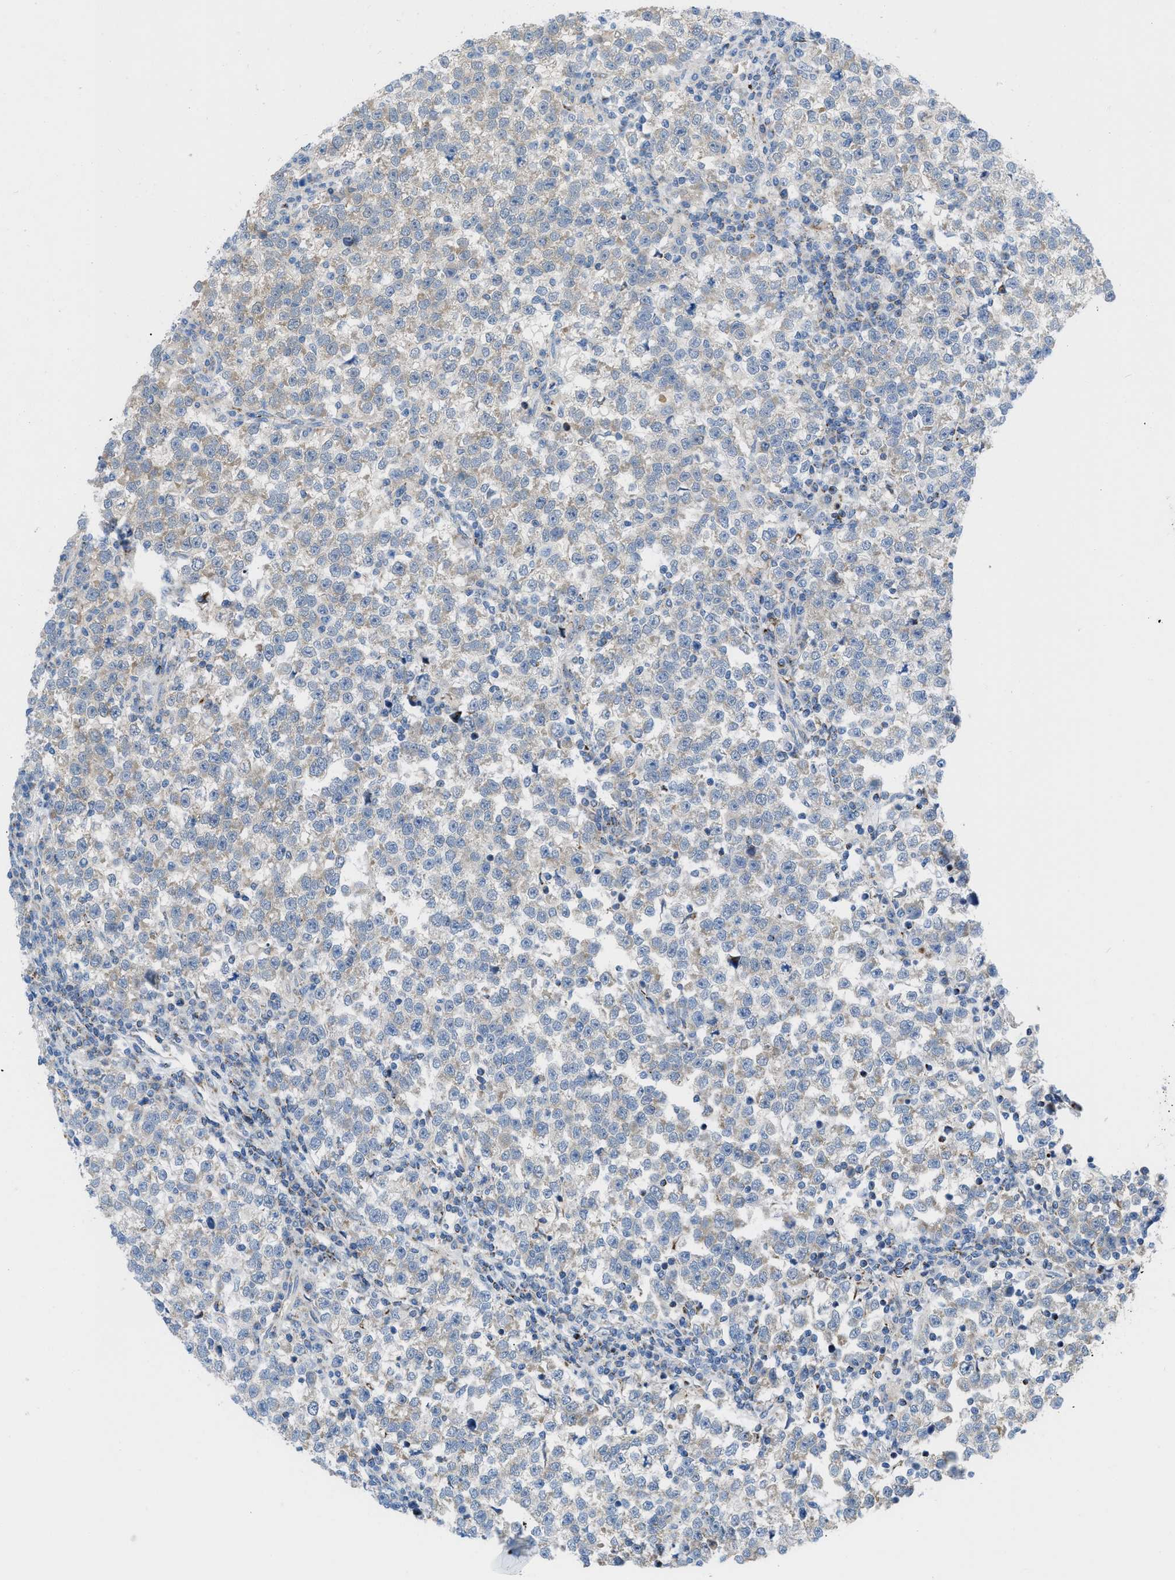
{"staining": {"intensity": "weak", "quantity": "<25%", "location": "cytoplasmic/membranous"}, "tissue": "testis cancer", "cell_type": "Tumor cells", "image_type": "cancer", "snomed": [{"axis": "morphology", "description": "Normal tissue, NOS"}, {"axis": "morphology", "description": "Seminoma, NOS"}, {"axis": "topography", "description": "Testis"}], "caption": "Photomicrograph shows no significant protein positivity in tumor cells of testis cancer (seminoma). The staining is performed using DAB (3,3'-diaminobenzidine) brown chromogen with nuclei counter-stained in using hematoxylin.", "gene": "RBBP9", "patient": {"sex": "male", "age": 43}}